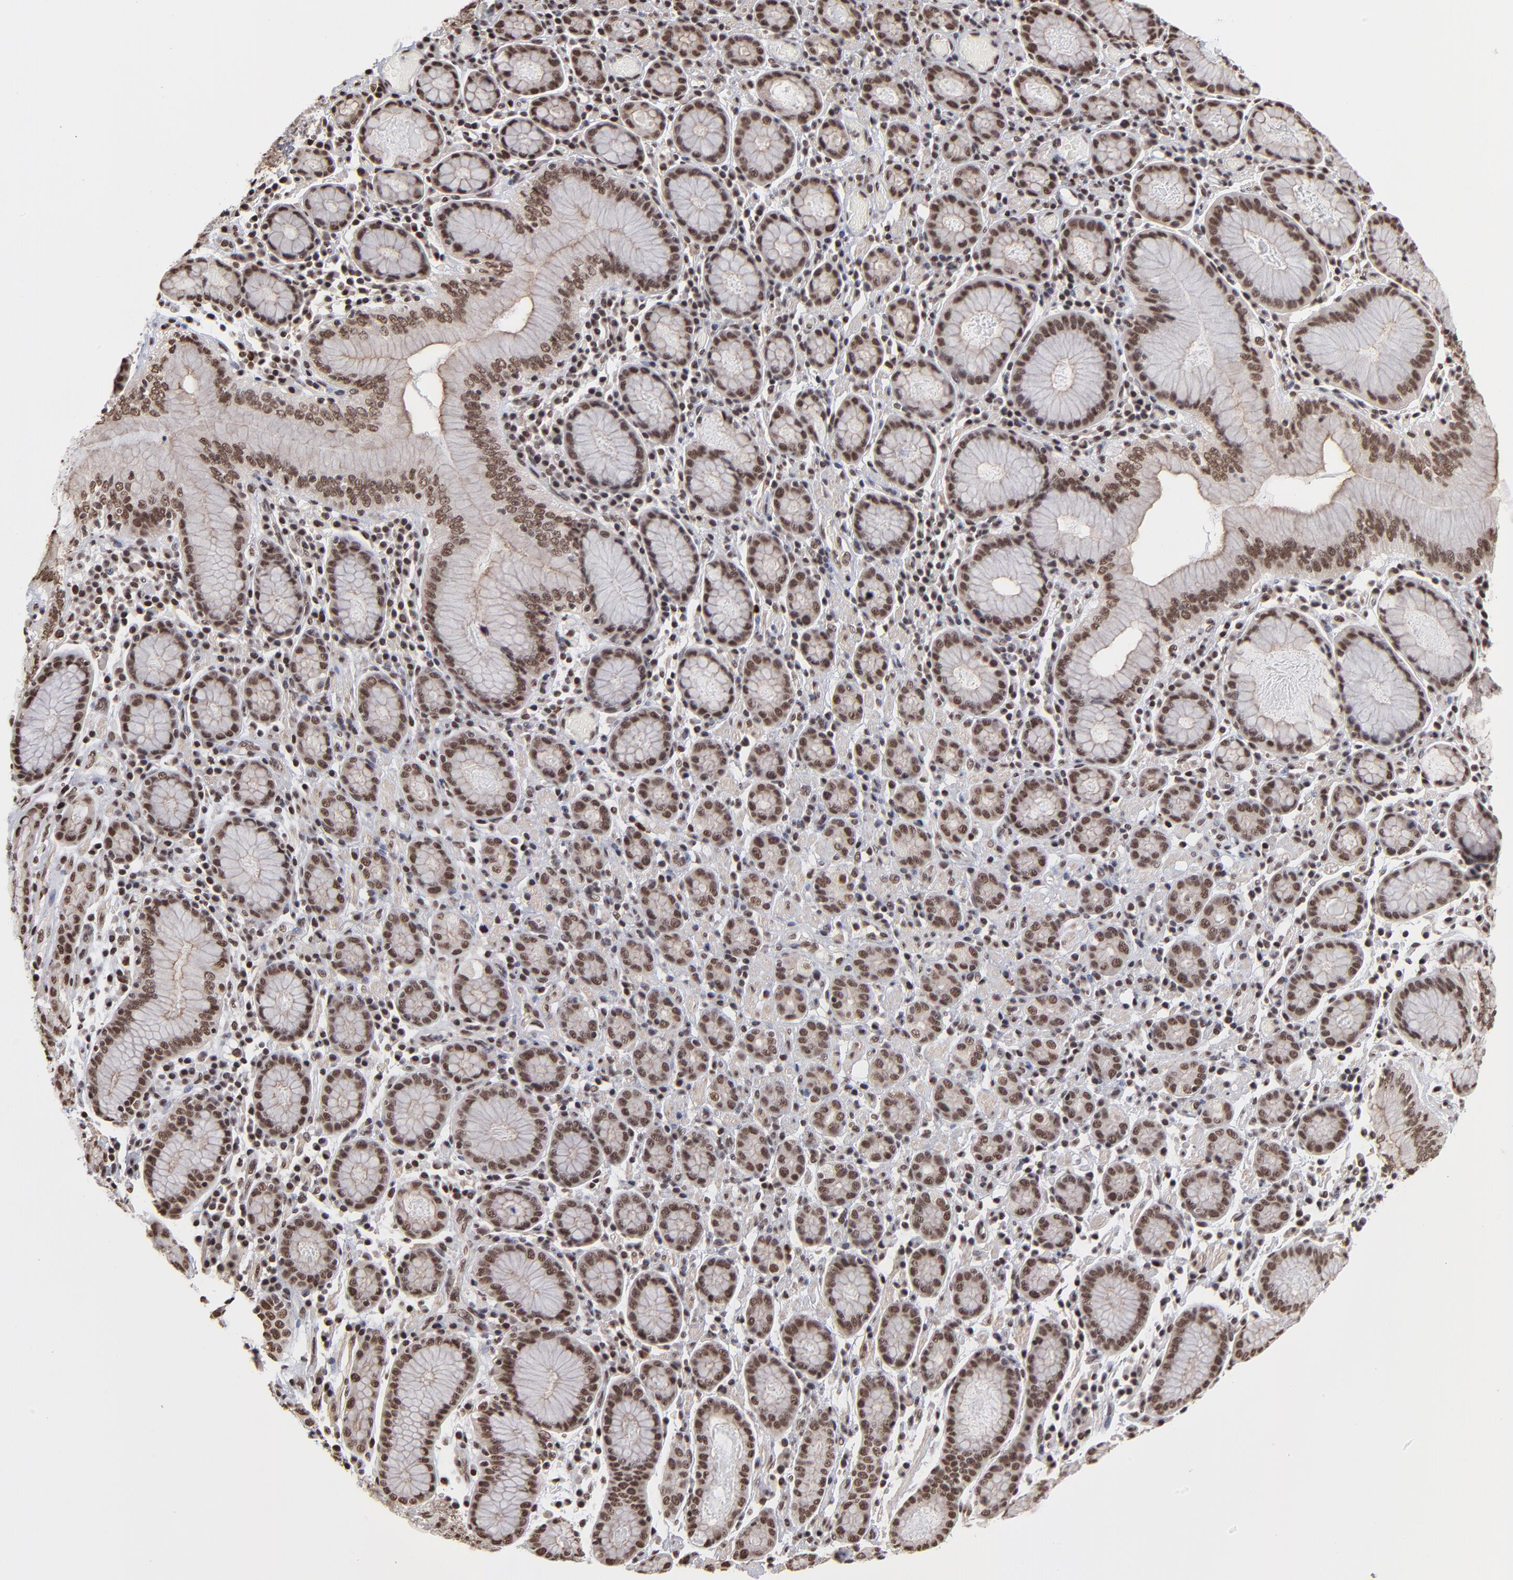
{"staining": {"intensity": "strong", "quantity": ">75%", "location": "nuclear"}, "tissue": "stomach cancer", "cell_type": "Tumor cells", "image_type": "cancer", "snomed": [{"axis": "morphology", "description": "Adenocarcinoma, NOS"}, {"axis": "topography", "description": "Stomach, lower"}], "caption": "Protein analysis of adenocarcinoma (stomach) tissue displays strong nuclear staining in approximately >75% of tumor cells. (IHC, brightfield microscopy, high magnification).", "gene": "ZNF3", "patient": {"sex": "male", "age": 88}}